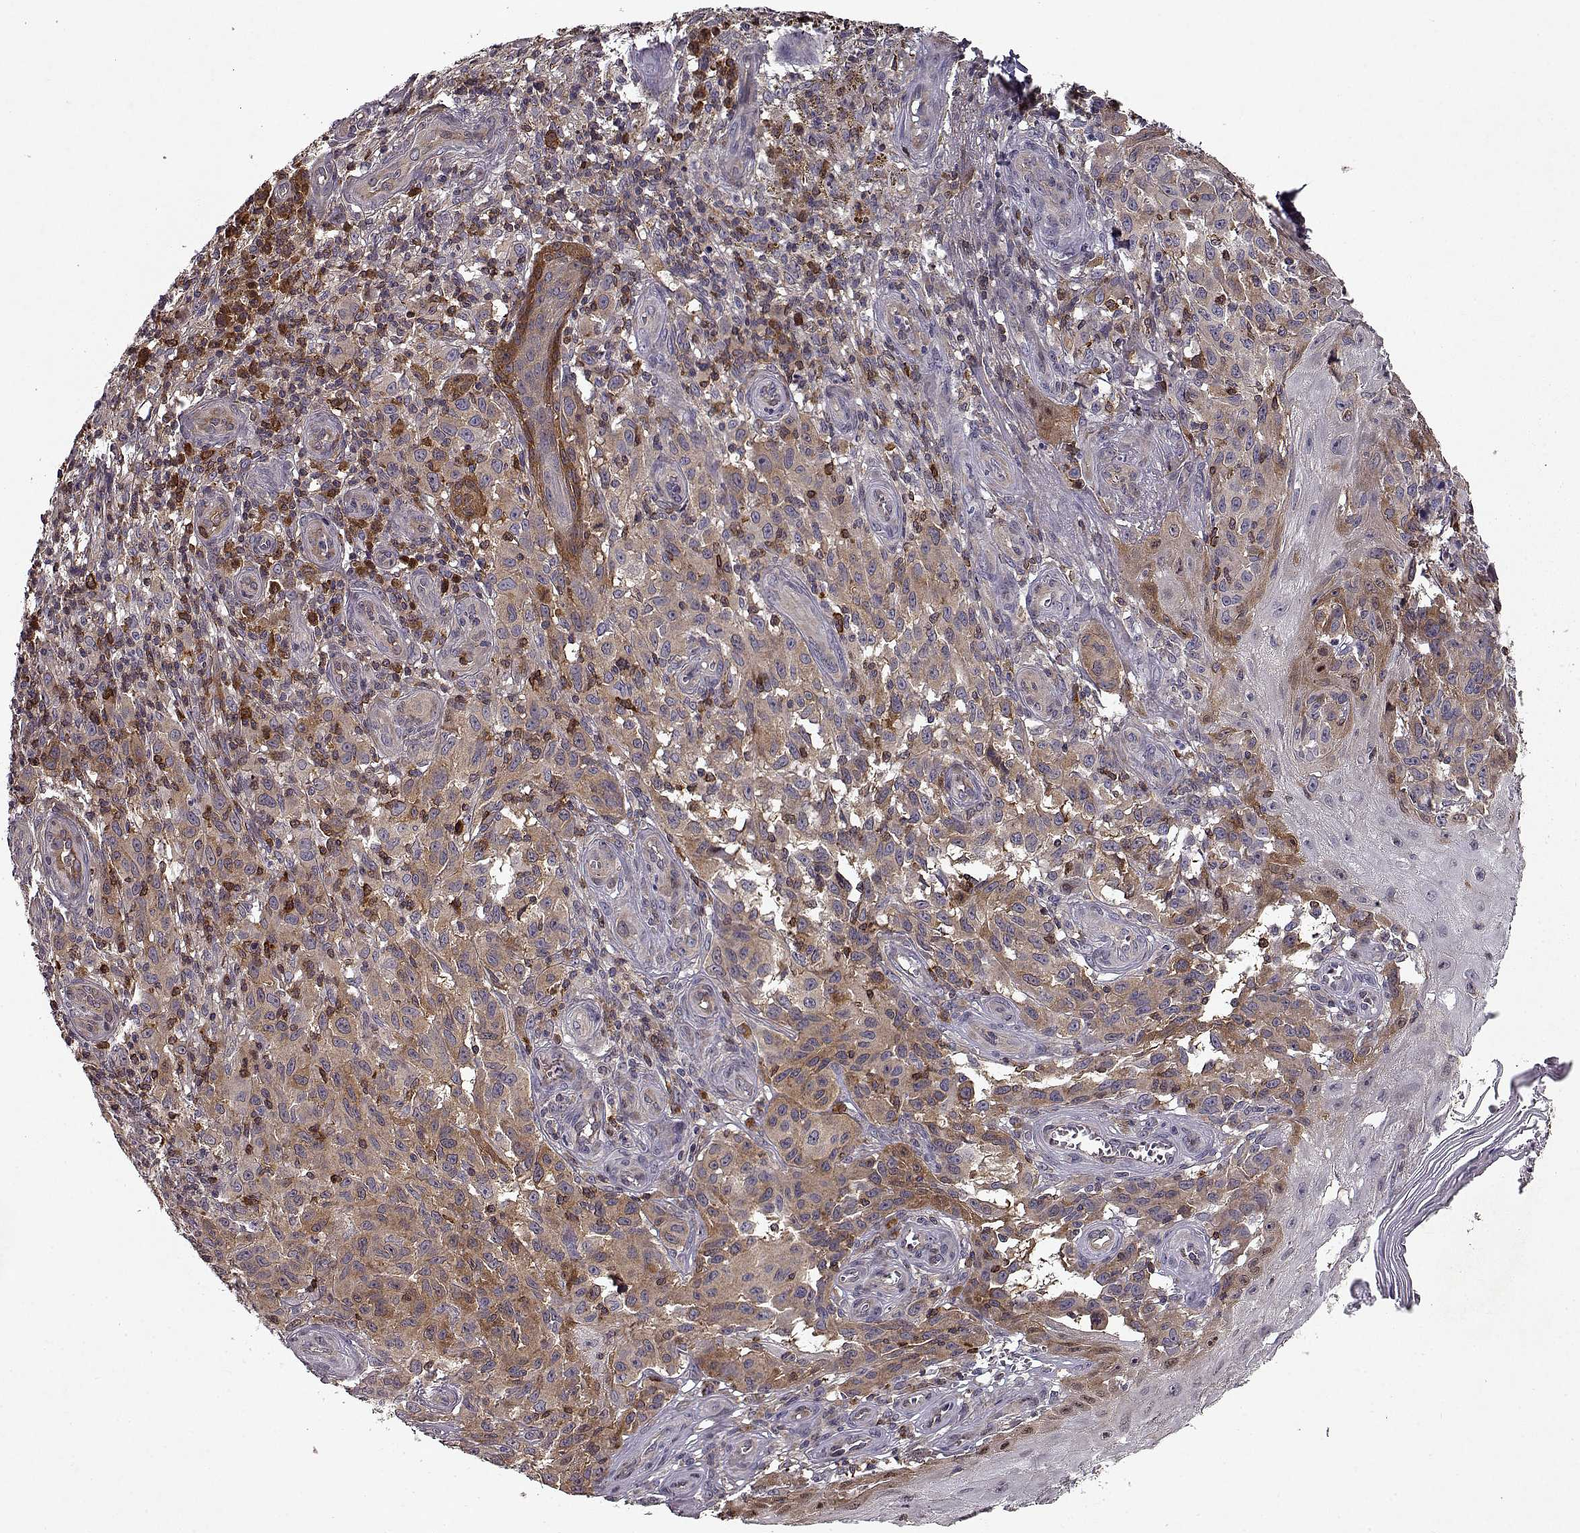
{"staining": {"intensity": "moderate", "quantity": "25%-75%", "location": "cytoplasmic/membranous"}, "tissue": "melanoma", "cell_type": "Tumor cells", "image_type": "cancer", "snomed": [{"axis": "morphology", "description": "Malignant melanoma, NOS"}, {"axis": "topography", "description": "Skin"}], "caption": "Protein analysis of malignant melanoma tissue shows moderate cytoplasmic/membranous positivity in about 25%-75% of tumor cells. (DAB (3,3'-diaminobenzidine) IHC, brown staining for protein, blue staining for nuclei).", "gene": "RANBP1", "patient": {"sex": "female", "age": 53}}